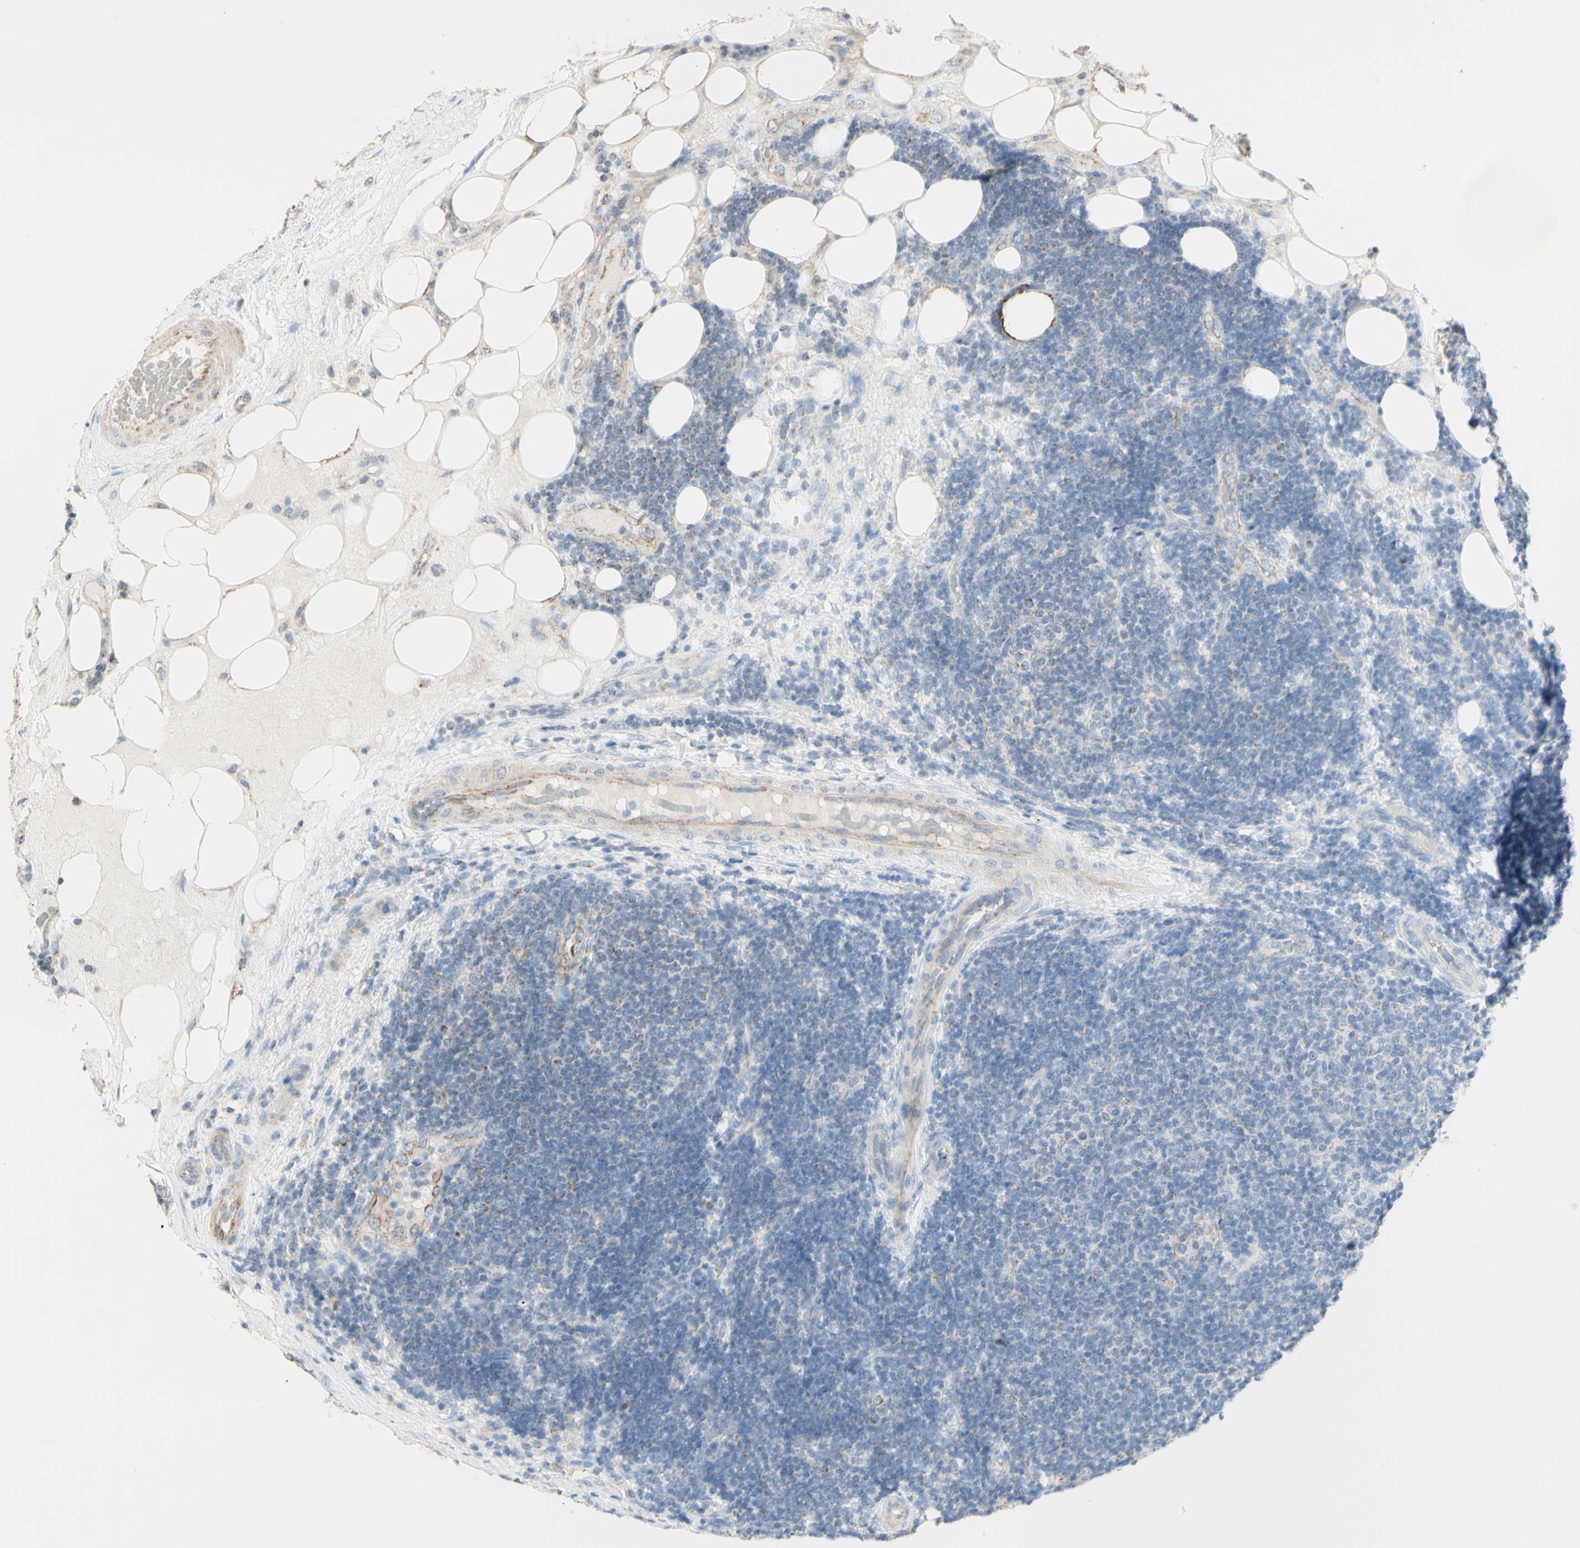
{"staining": {"intensity": "moderate", "quantity": "25%-75%", "location": "cytoplasmic/membranous"}, "tissue": "lymphoma", "cell_type": "Tumor cells", "image_type": "cancer", "snomed": [{"axis": "morphology", "description": "Malignant lymphoma, non-Hodgkin's type, Low grade"}, {"axis": "topography", "description": "Lymph node"}], "caption": "DAB immunohistochemical staining of lymphoma demonstrates moderate cytoplasmic/membranous protein staining in about 25%-75% of tumor cells.", "gene": "LETM1", "patient": {"sex": "male", "age": 83}}